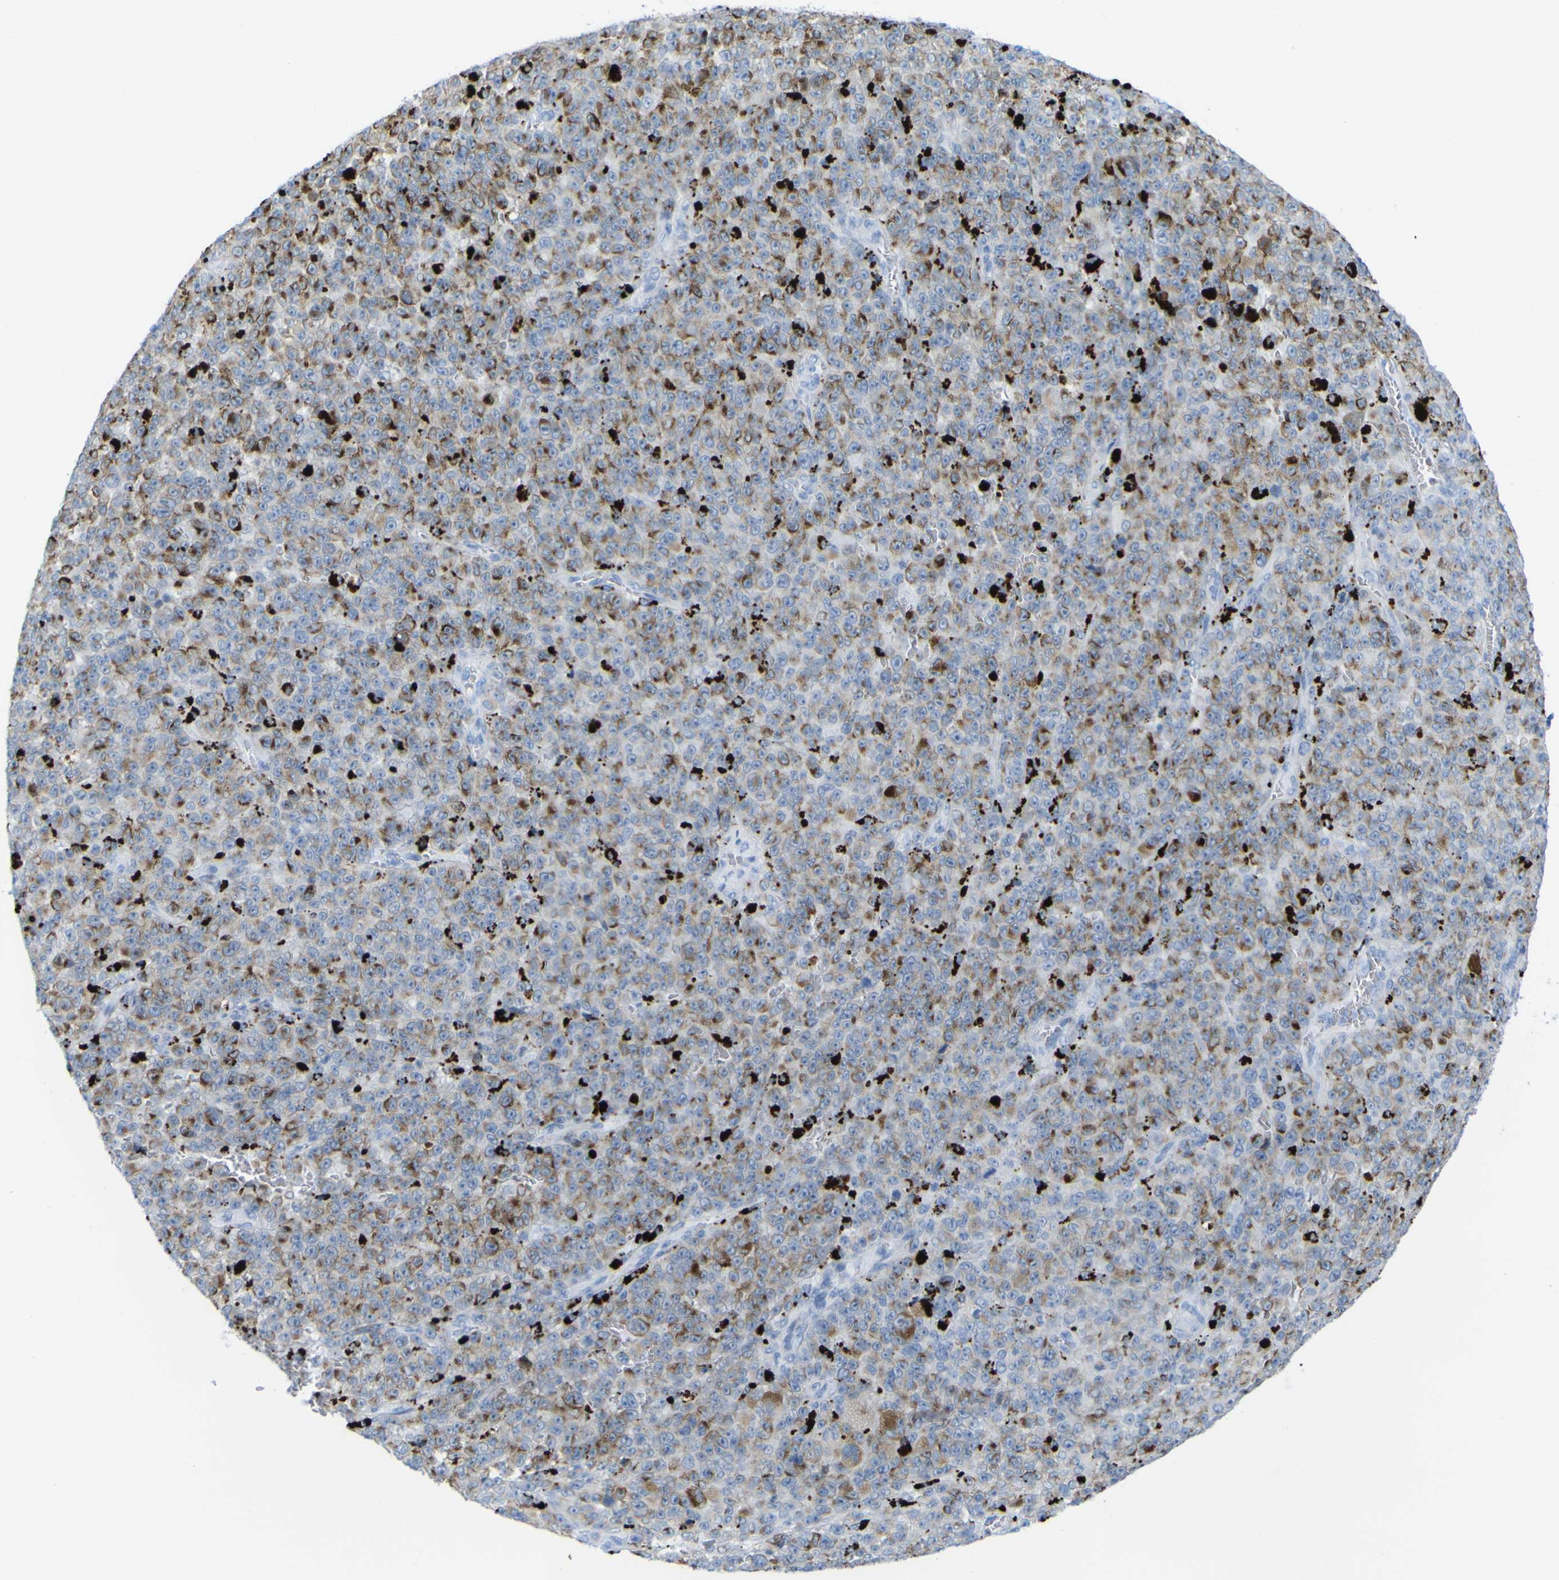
{"staining": {"intensity": "moderate", "quantity": ">75%", "location": "cytoplasmic/membranous"}, "tissue": "melanoma", "cell_type": "Tumor cells", "image_type": "cancer", "snomed": [{"axis": "morphology", "description": "Malignant melanoma, NOS"}, {"axis": "topography", "description": "Skin"}], "caption": "Melanoma stained with DAB (3,3'-diaminobenzidine) immunohistochemistry (IHC) exhibits medium levels of moderate cytoplasmic/membranous staining in approximately >75% of tumor cells.", "gene": "PLD3", "patient": {"sex": "female", "age": 82}}